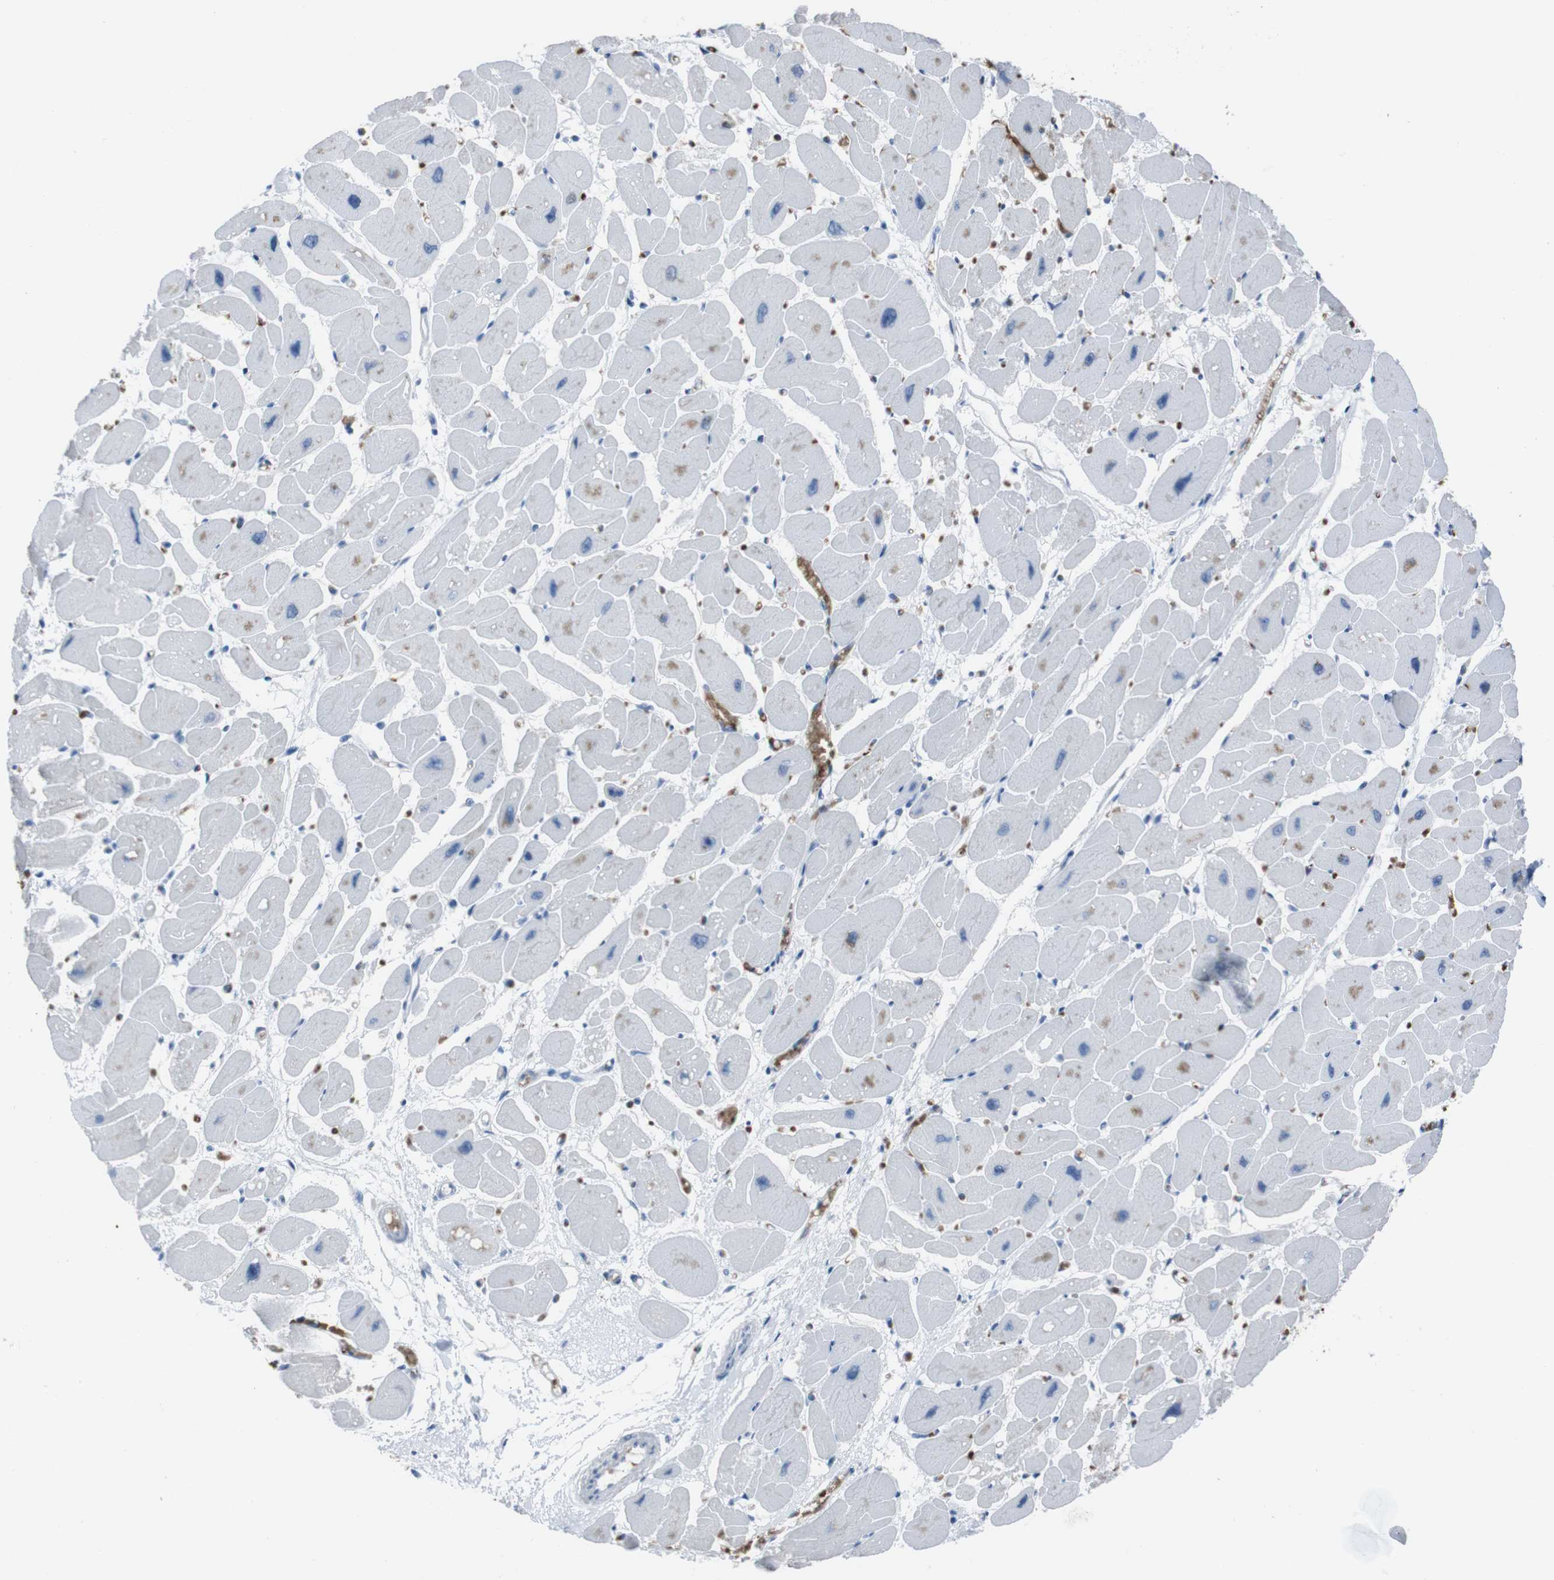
{"staining": {"intensity": "negative", "quantity": "none", "location": "none"}, "tissue": "heart muscle", "cell_type": "Cardiomyocytes", "image_type": "normal", "snomed": [{"axis": "morphology", "description": "Normal tissue, NOS"}, {"axis": "topography", "description": "Heart"}], "caption": "High power microscopy micrograph of an immunohistochemistry (IHC) micrograph of benign heart muscle, revealing no significant expression in cardiomyocytes.", "gene": "ST6GAL1", "patient": {"sex": "female", "age": 54}}